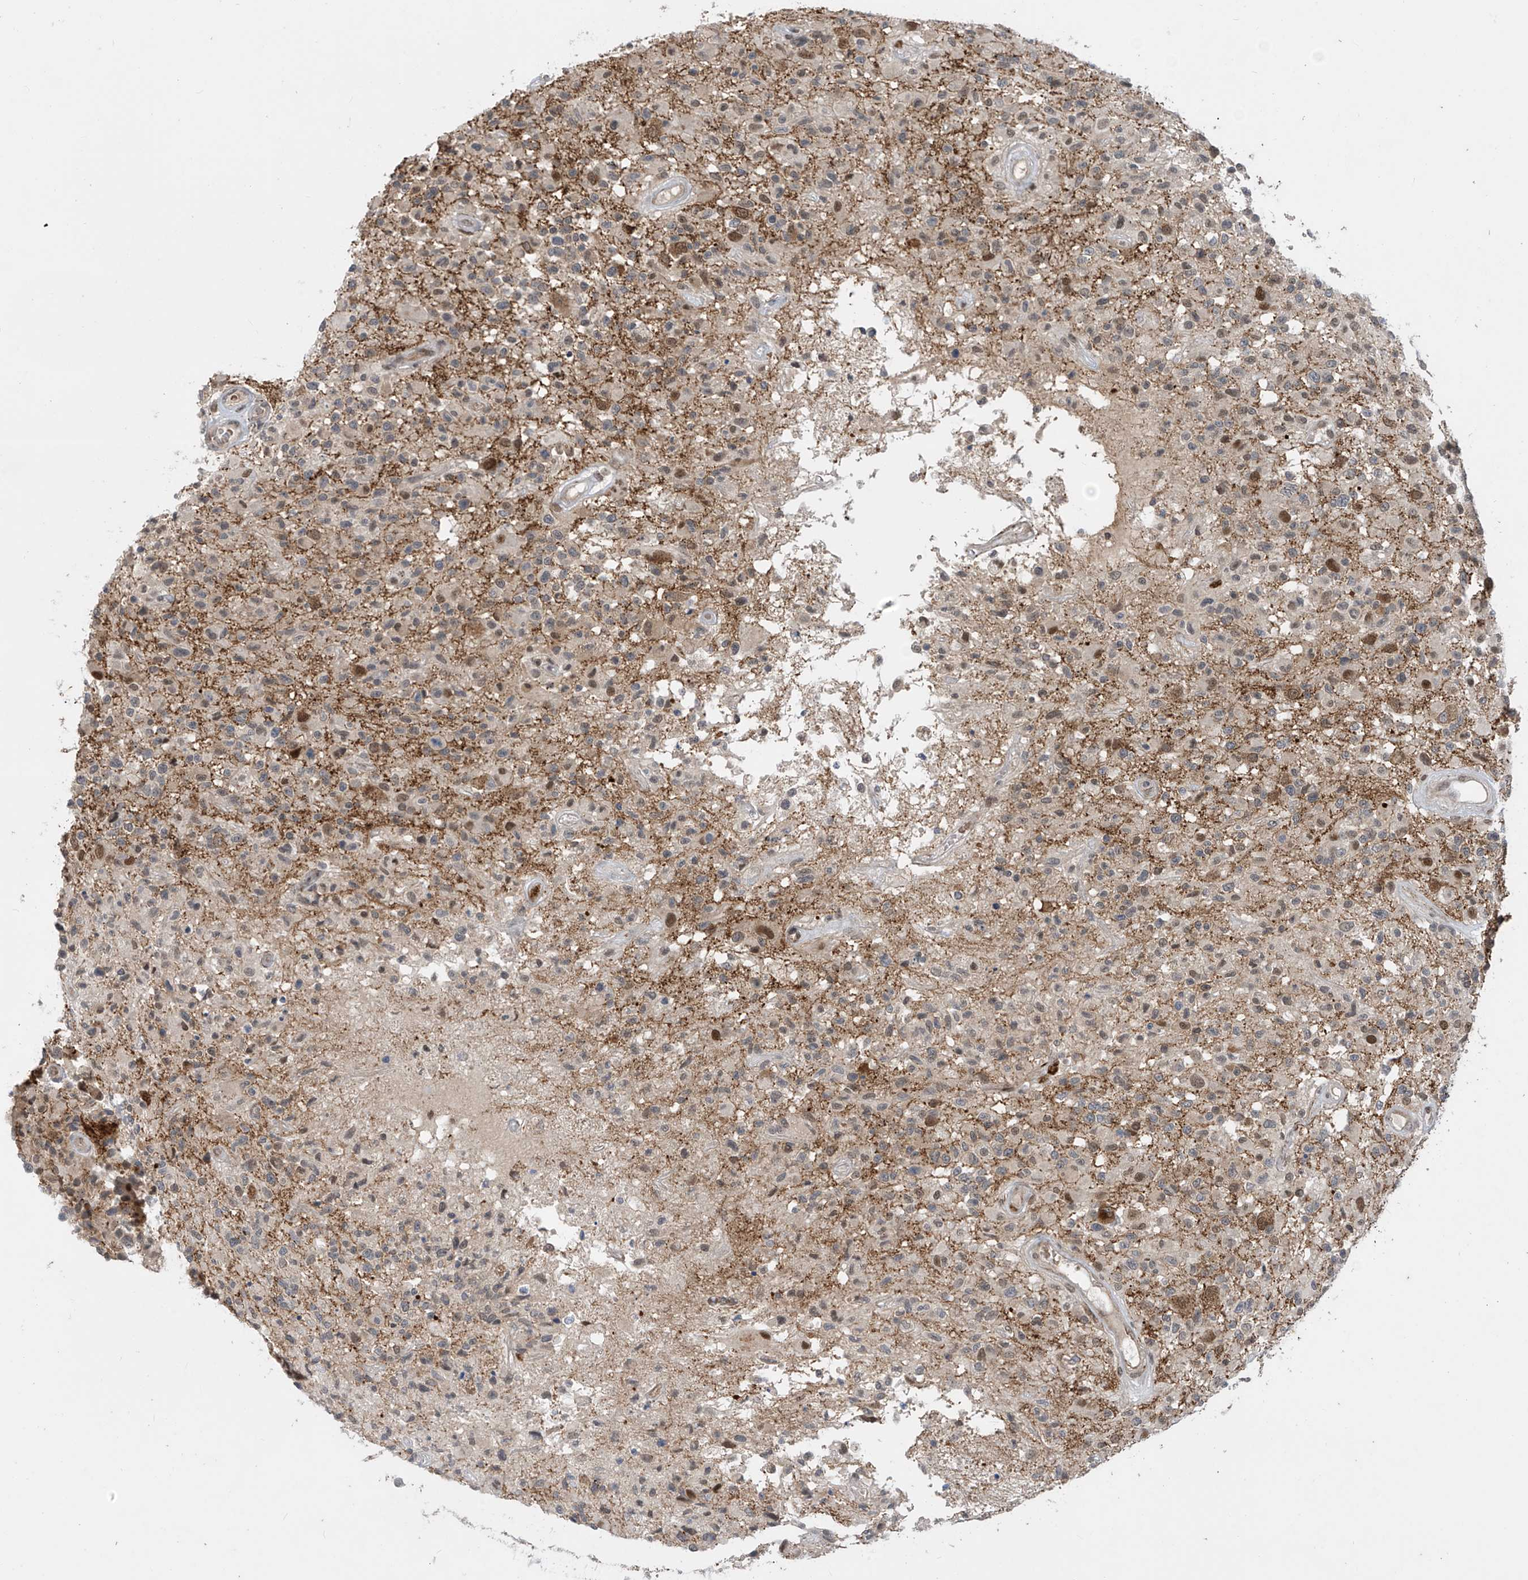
{"staining": {"intensity": "moderate", "quantity": "<25%", "location": "cytoplasmic/membranous,nuclear"}, "tissue": "glioma", "cell_type": "Tumor cells", "image_type": "cancer", "snomed": [{"axis": "morphology", "description": "Glioma, malignant, High grade"}, {"axis": "morphology", "description": "Glioblastoma, NOS"}, {"axis": "topography", "description": "Brain"}], "caption": "Immunohistochemical staining of human glioblastoma exhibits low levels of moderate cytoplasmic/membranous and nuclear staining in approximately <25% of tumor cells. (DAB = brown stain, brightfield microscopy at high magnification).", "gene": "LAGE3", "patient": {"sex": "male", "age": 60}}